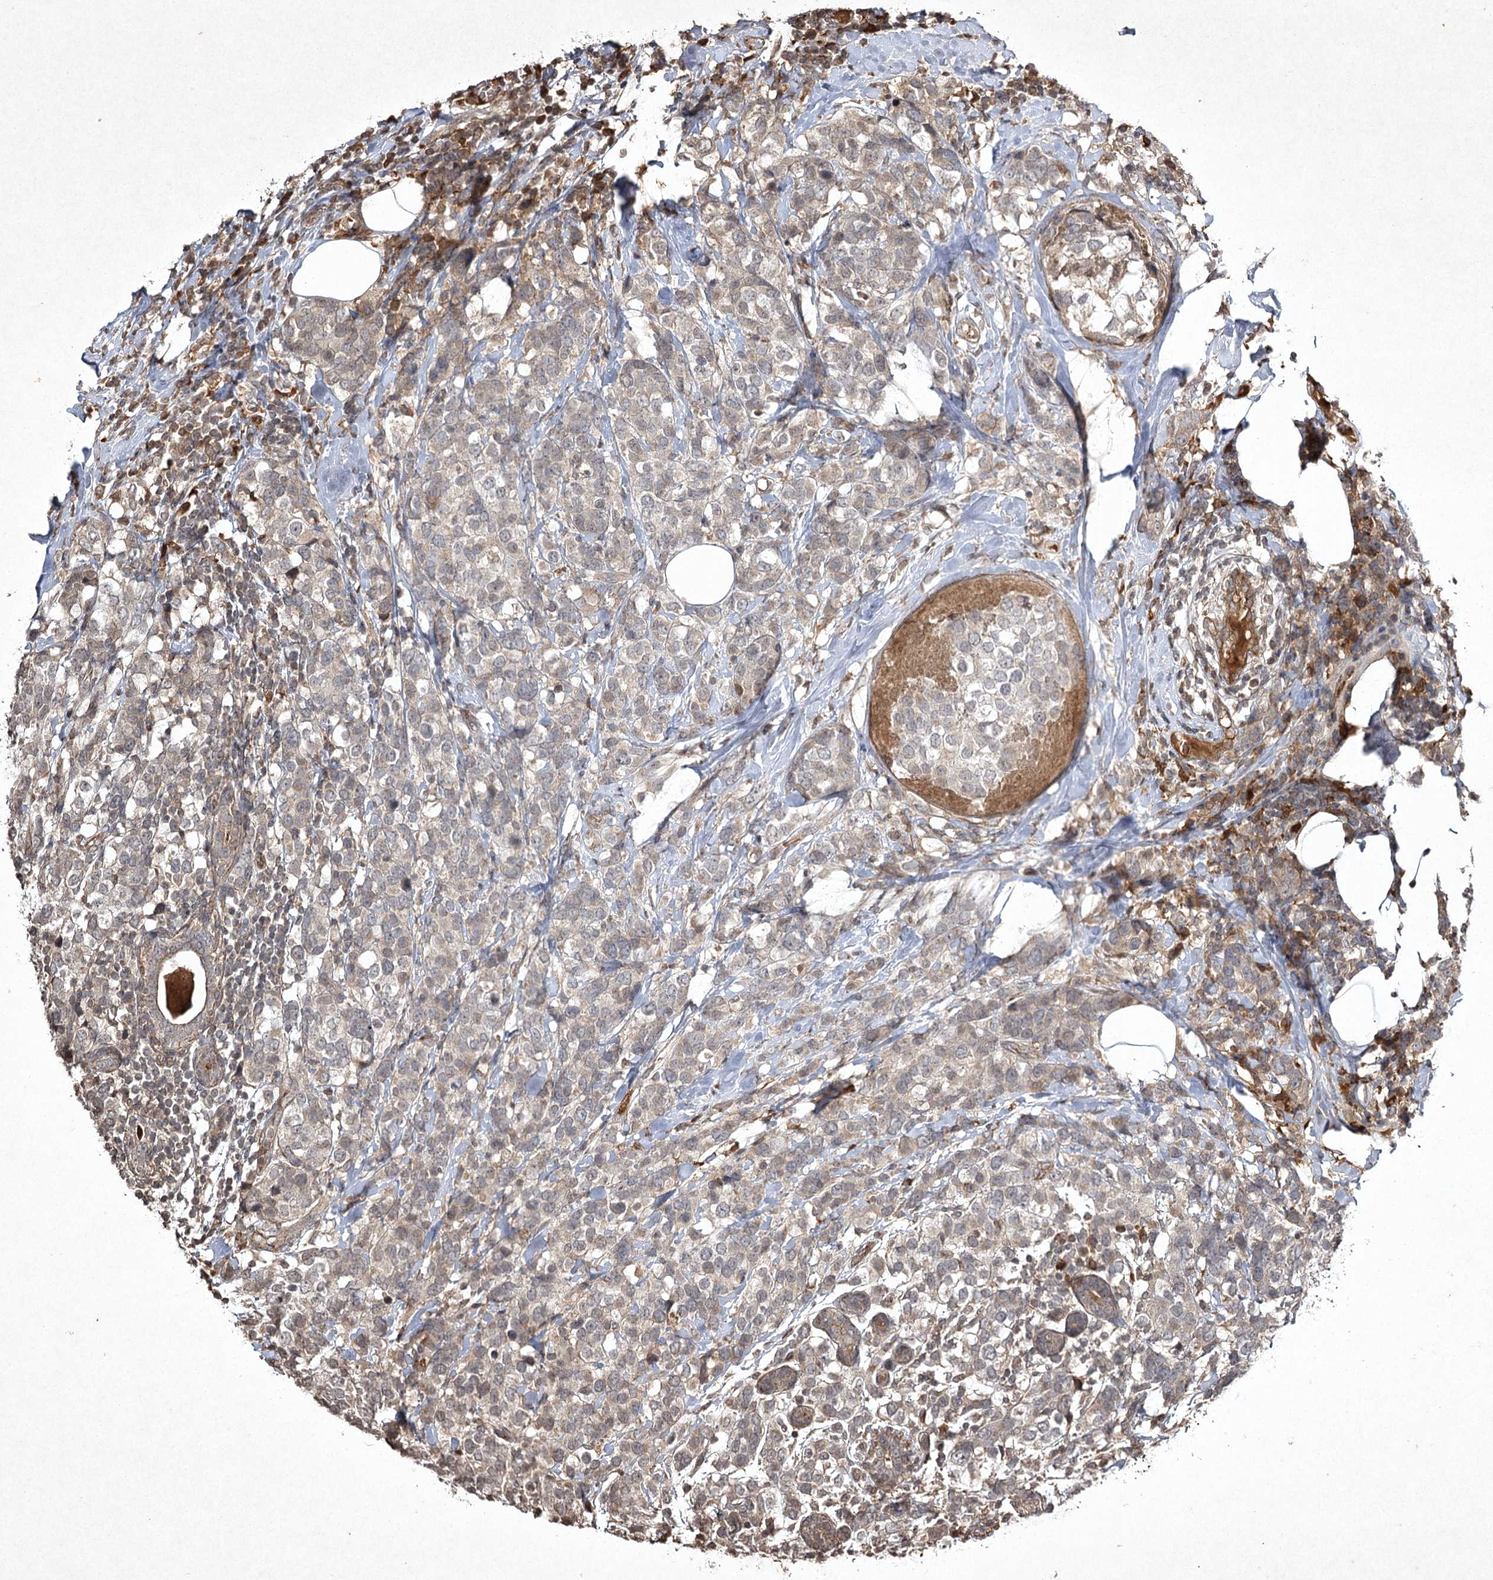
{"staining": {"intensity": "negative", "quantity": "none", "location": "none"}, "tissue": "breast cancer", "cell_type": "Tumor cells", "image_type": "cancer", "snomed": [{"axis": "morphology", "description": "Lobular carcinoma"}, {"axis": "topography", "description": "Breast"}], "caption": "The immunohistochemistry (IHC) image has no significant positivity in tumor cells of breast cancer tissue.", "gene": "CYP2B6", "patient": {"sex": "female", "age": 59}}